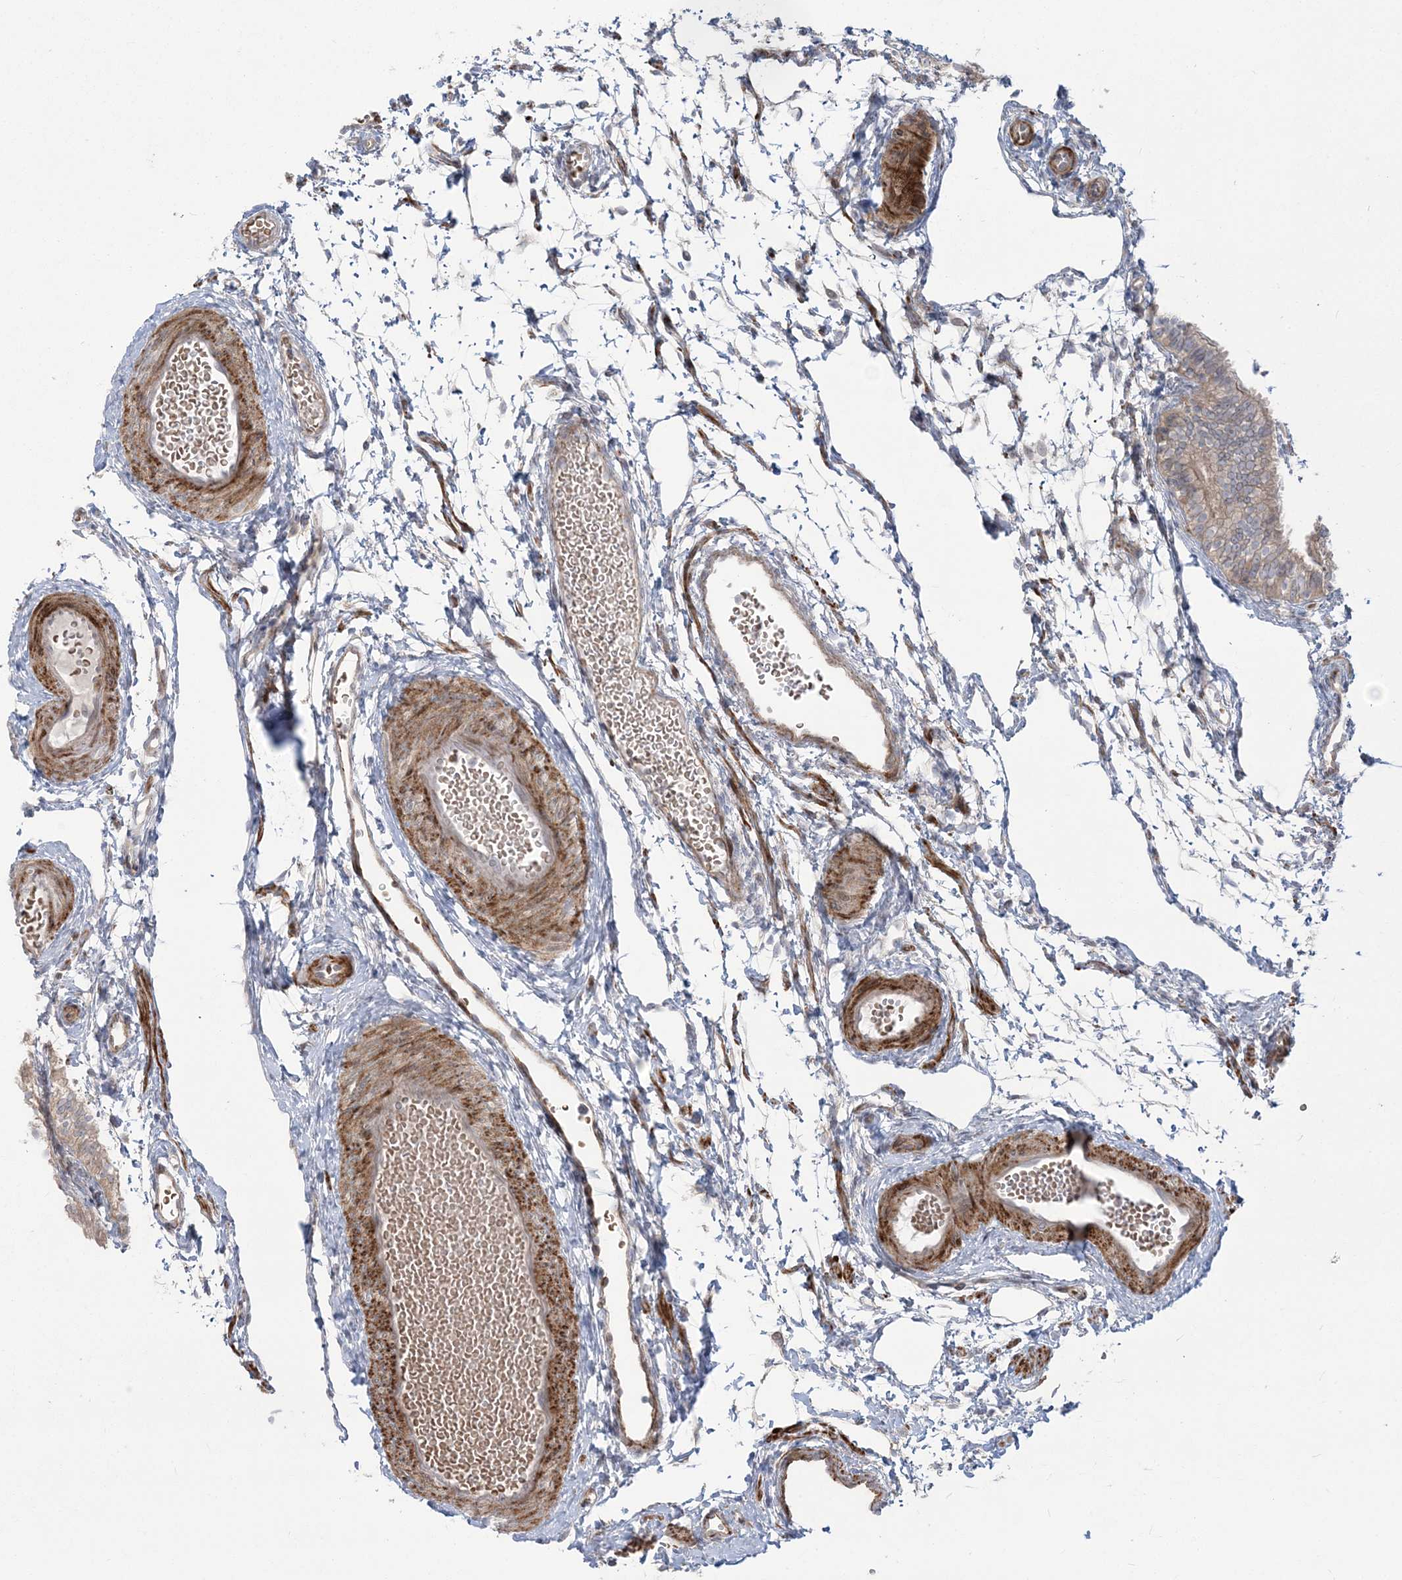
{"staining": {"intensity": "weak", "quantity": ">75%", "location": "cytoplasmic/membranous"}, "tissue": "fallopian tube", "cell_type": "Glandular cells", "image_type": "normal", "snomed": [{"axis": "morphology", "description": "Normal tissue, NOS"}, {"axis": "topography", "description": "Fallopian tube"}], "caption": "Weak cytoplasmic/membranous protein expression is seen in approximately >75% of glandular cells in fallopian tube.", "gene": "NUDT9", "patient": {"sex": "female", "age": 35}}